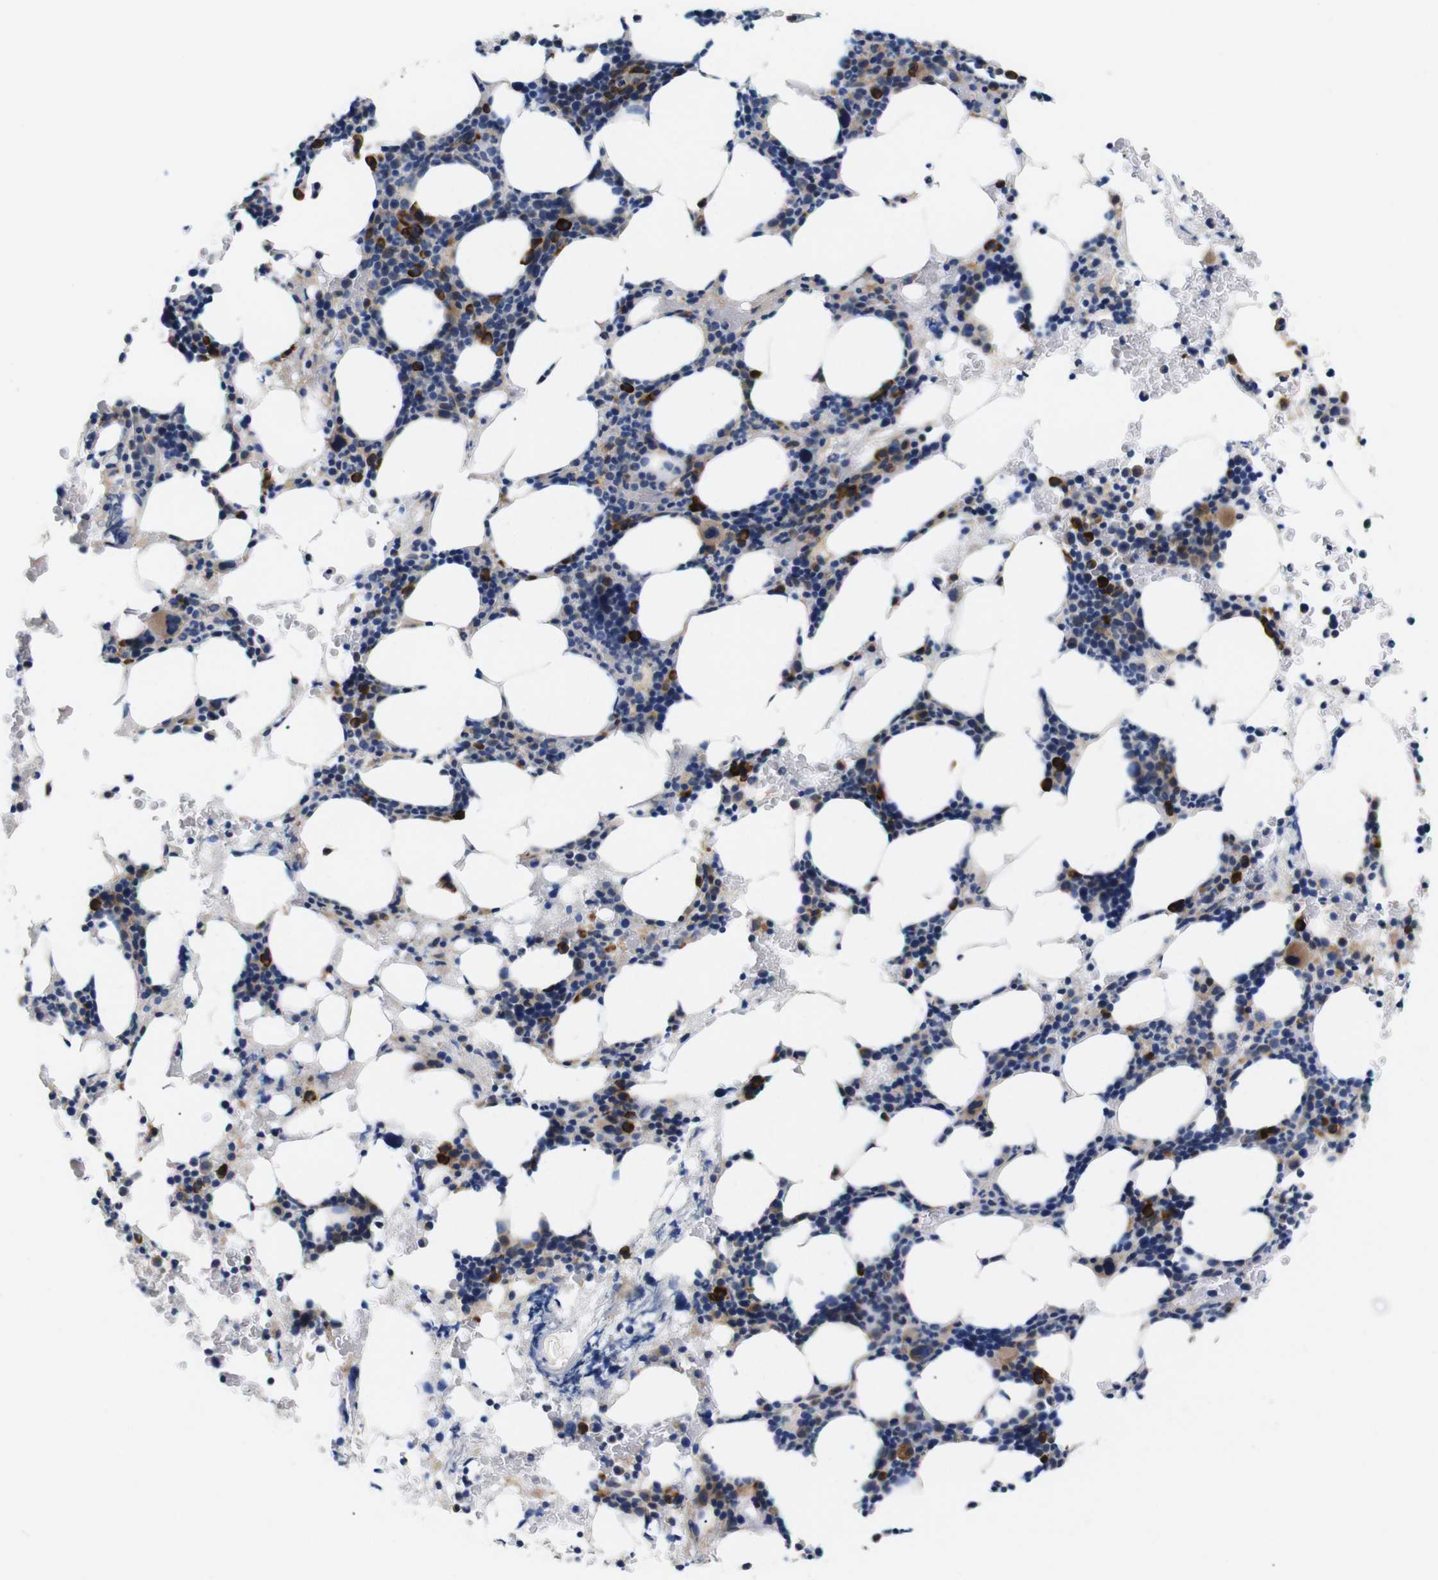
{"staining": {"intensity": "strong", "quantity": "<25%", "location": "cytoplasmic/membranous"}, "tissue": "bone marrow", "cell_type": "Hematopoietic cells", "image_type": "normal", "snomed": [{"axis": "morphology", "description": "Normal tissue, NOS"}, {"axis": "morphology", "description": "Inflammation, NOS"}, {"axis": "topography", "description": "Bone marrow"}], "caption": "Protein analysis of normal bone marrow exhibits strong cytoplasmic/membranous staining in about <25% of hematopoietic cells.", "gene": "UBE2G2", "patient": {"sex": "female", "age": 84}}